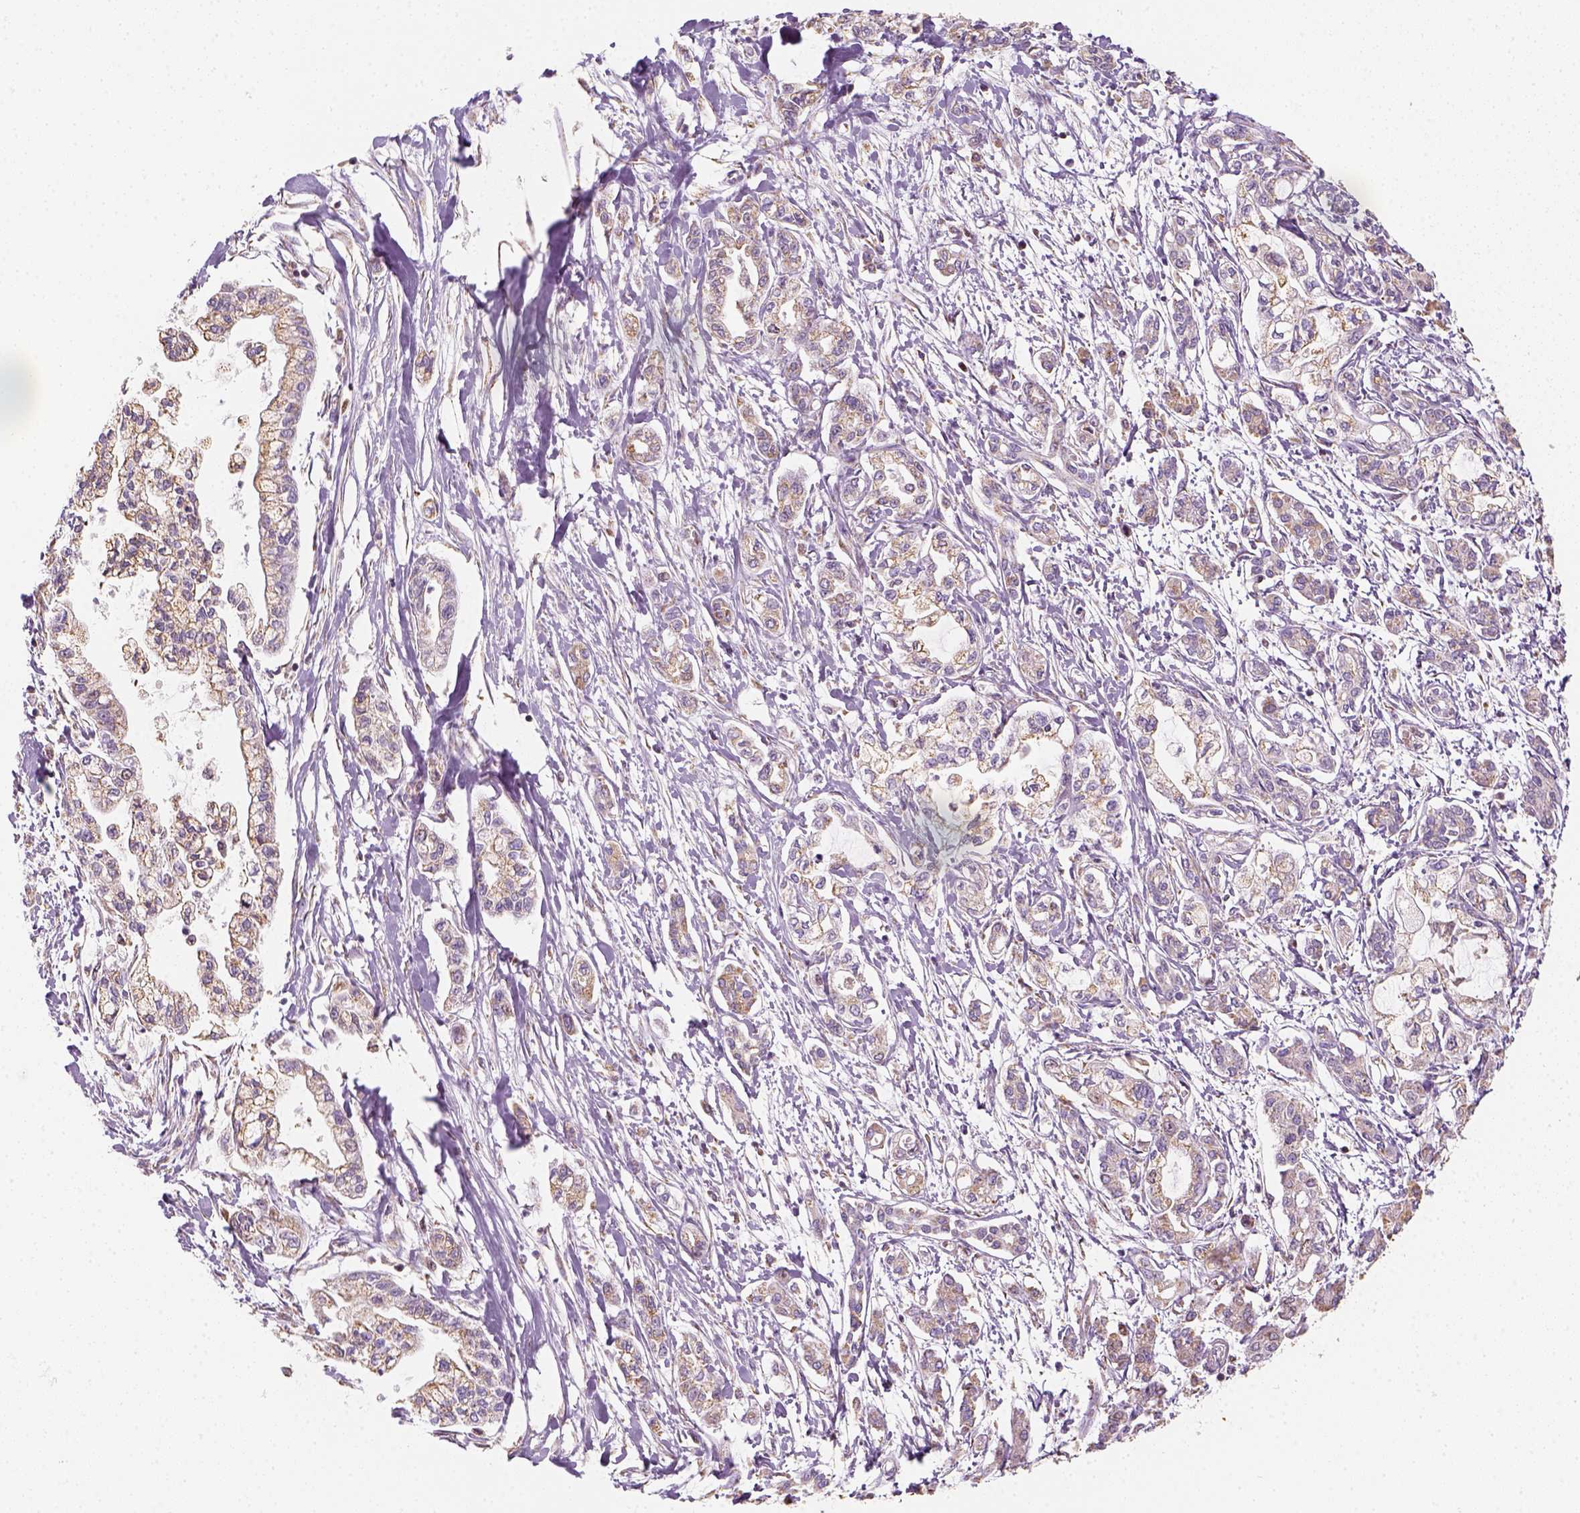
{"staining": {"intensity": "moderate", "quantity": ">75%", "location": "cytoplasmic/membranous"}, "tissue": "pancreatic cancer", "cell_type": "Tumor cells", "image_type": "cancer", "snomed": [{"axis": "morphology", "description": "Adenocarcinoma, NOS"}, {"axis": "topography", "description": "Pancreas"}], "caption": "Pancreatic cancer (adenocarcinoma) tissue exhibits moderate cytoplasmic/membranous staining in approximately >75% of tumor cells", "gene": "LCA5", "patient": {"sex": "male", "age": 54}}